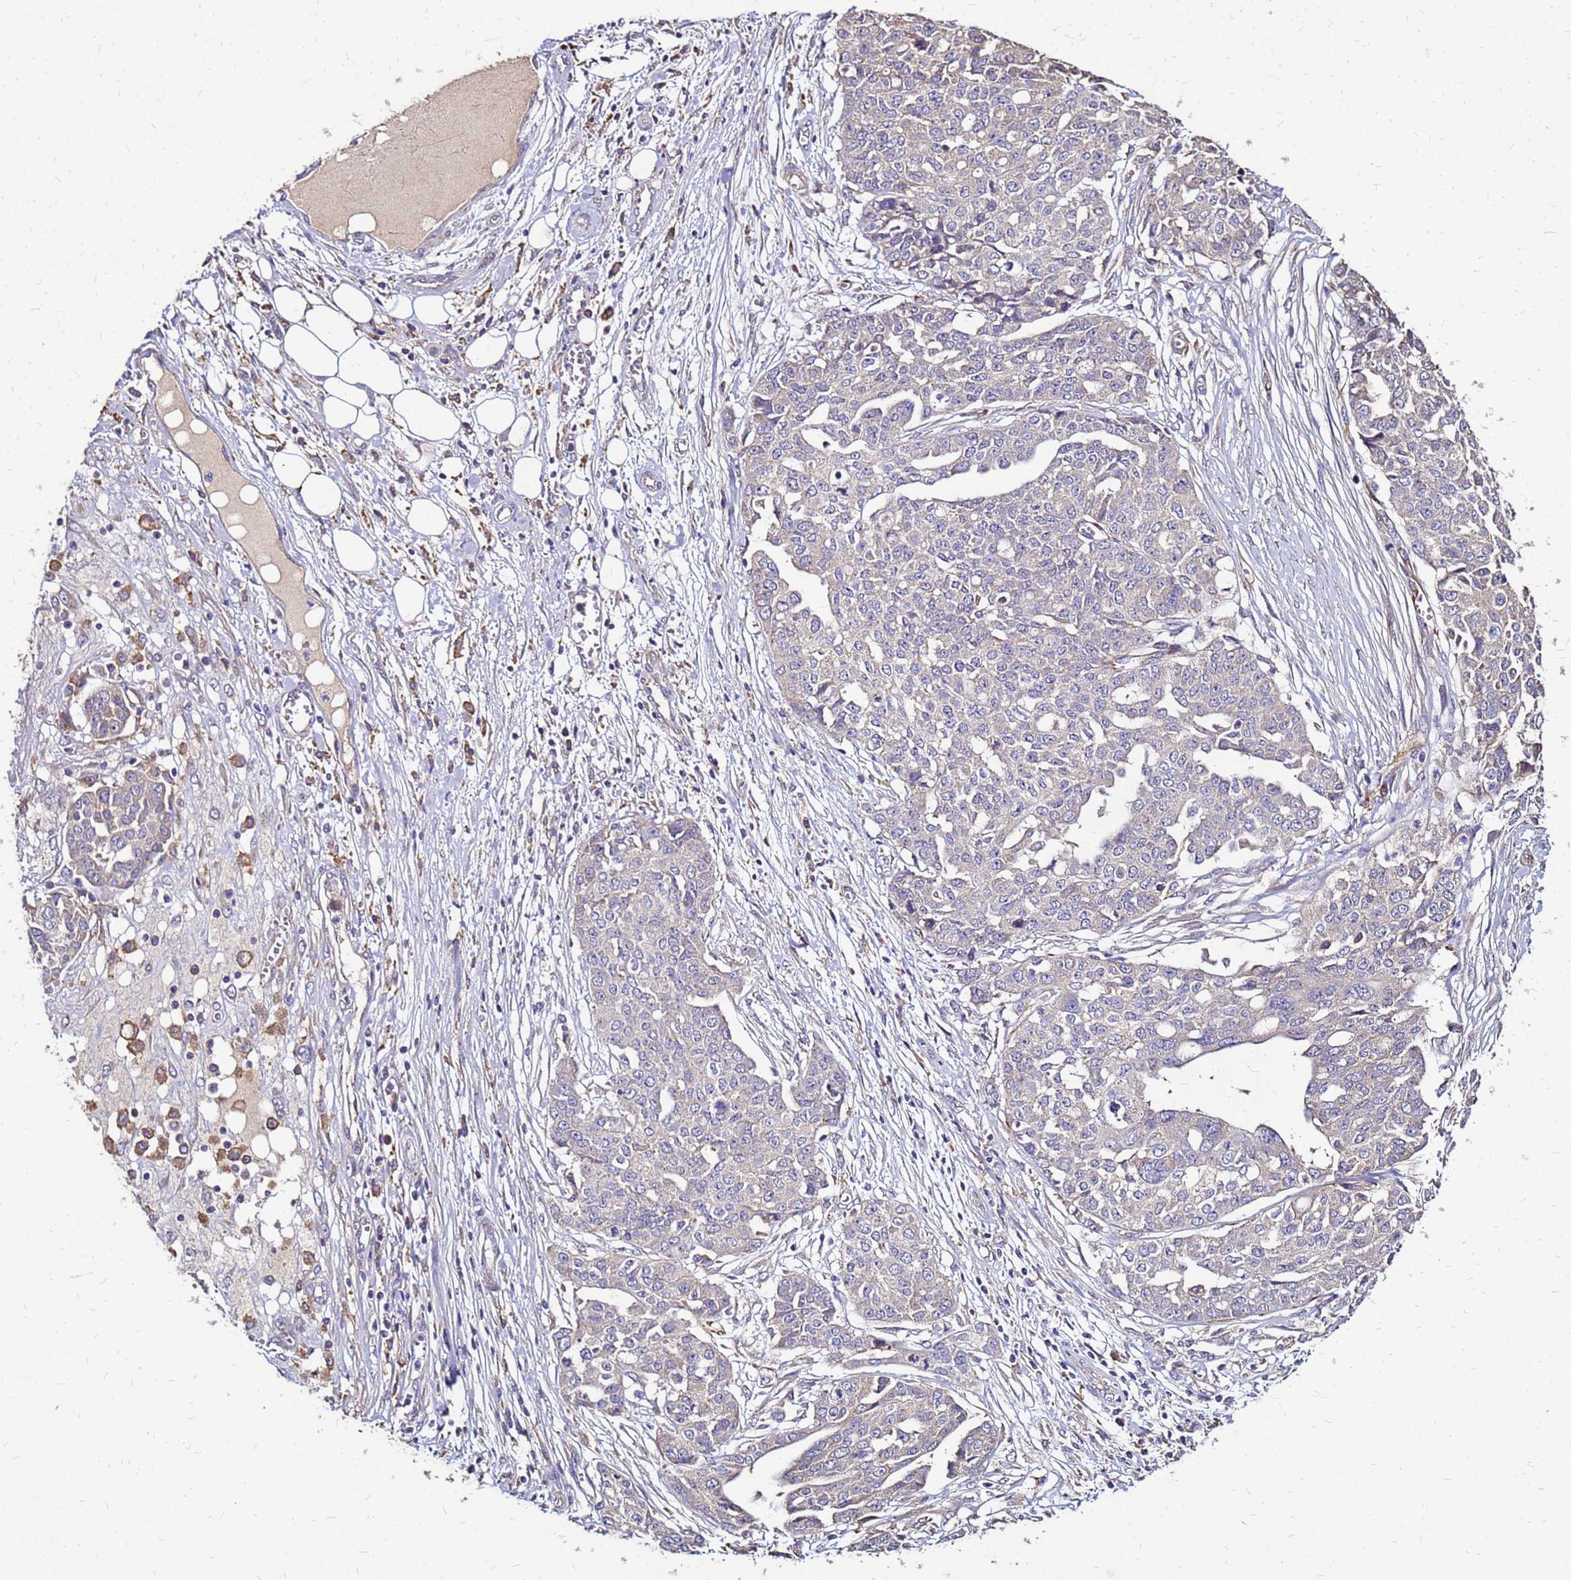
{"staining": {"intensity": "negative", "quantity": "none", "location": "none"}, "tissue": "ovarian cancer", "cell_type": "Tumor cells", "image_type": "cancer", "snomed": [{"axis": "morphology", "description": "Cystadenocarcinoma, serous, NOS"}, {"axis": "topography", "description": "Soft tissue"}, {"axis": "topography", "description": "Ovary"}], "caption": "Tumor cells show no significant expression in ovarian cancer (serous cystadenocarcinoma). The staining was performed using DAB (3,3'-diaminobenzidine) to visualize the protein expression in brown, while the nuclei were stained in blue with hematoxylin (Magnification: 20x).", "gene": "ARHGEF5", "patient": {"sex": "female", "age": 57}}